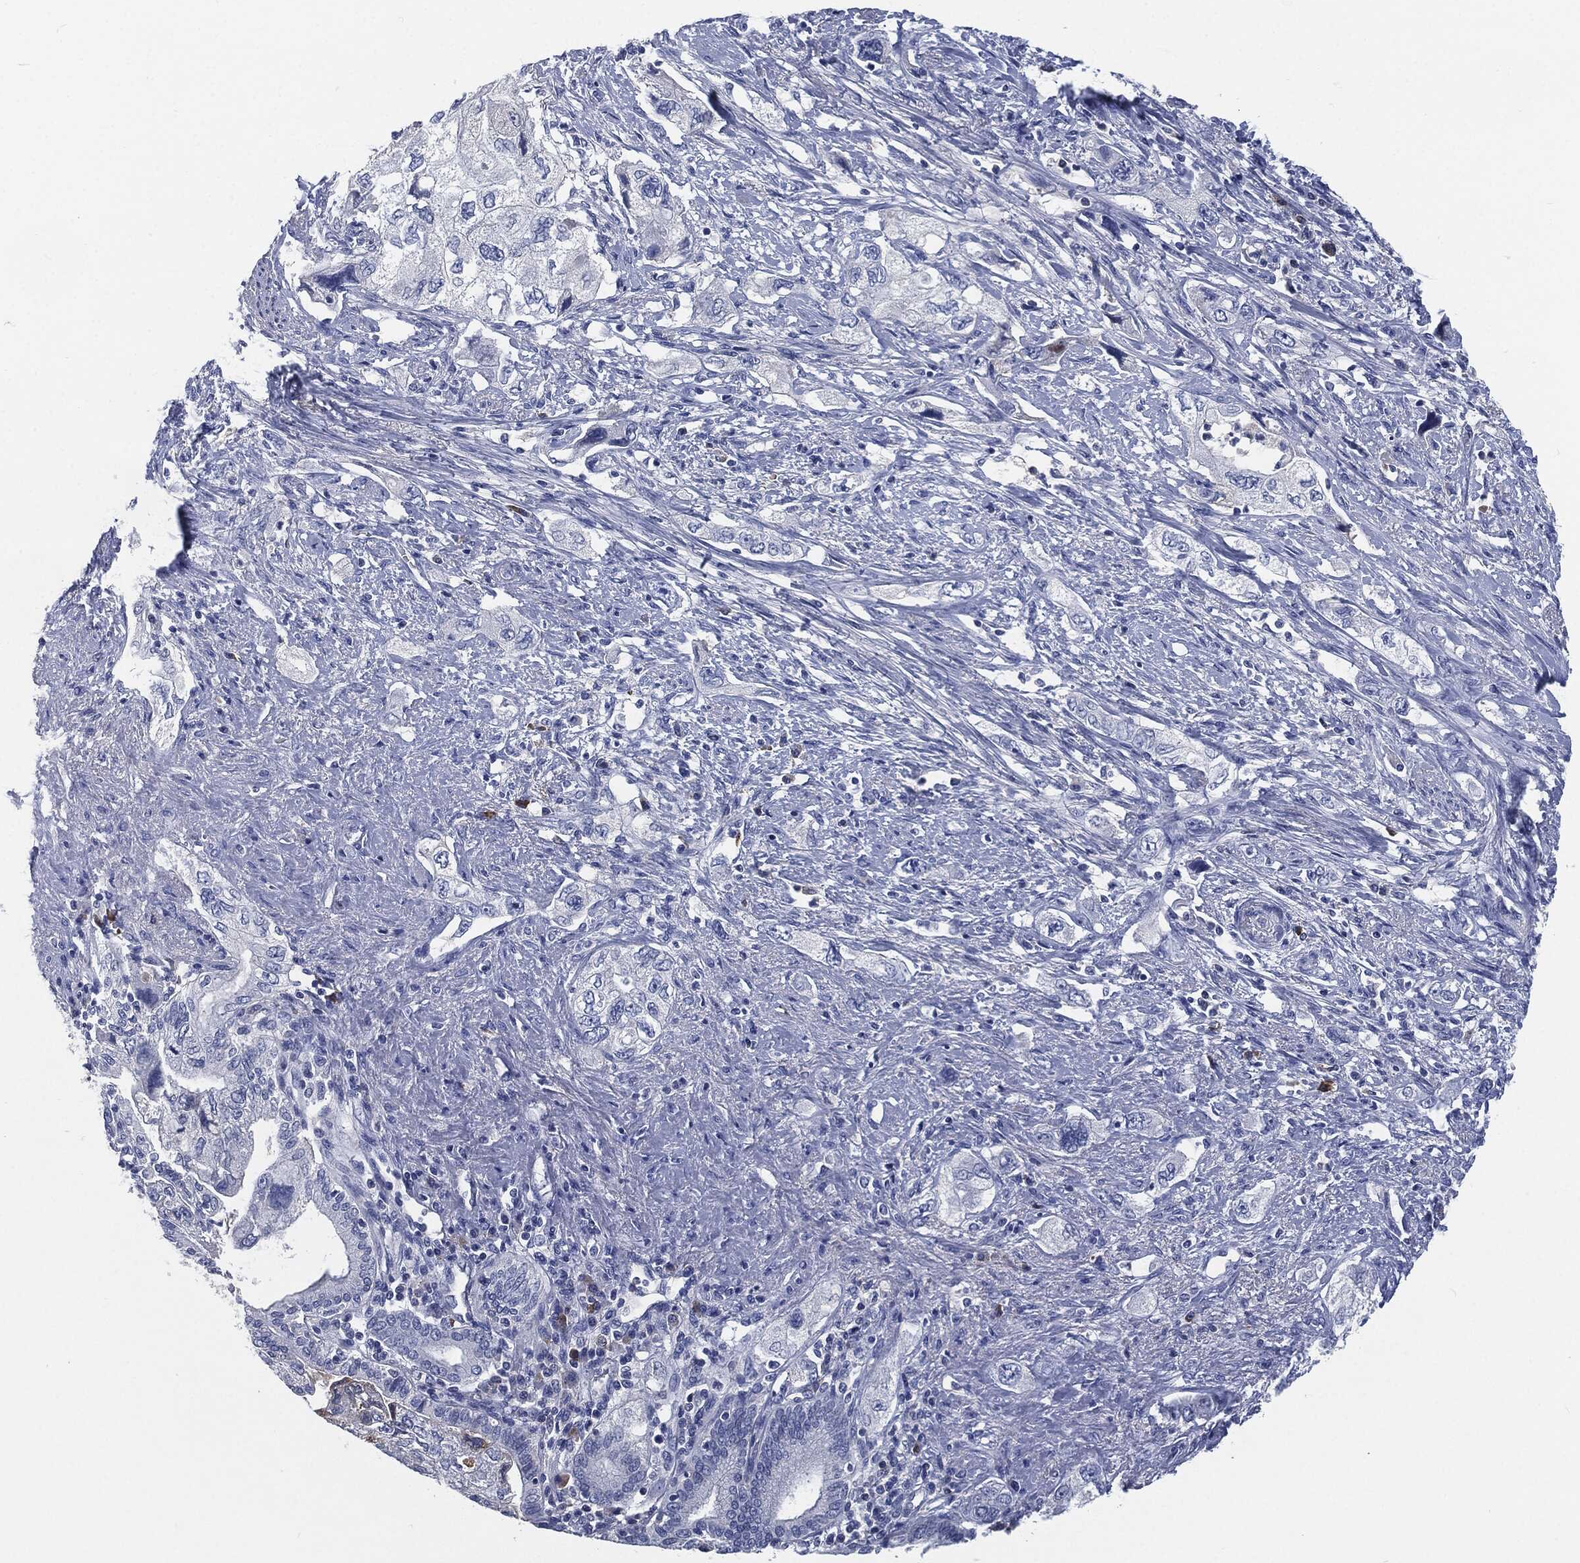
{"staining": {"intensity": "negative", "quantity": "none", "location": "none"}, "tissue": "pancreatic cancer", "cell_type": "Tumor cells", "image_type": "cancer", "snomed": [{"axis": "morphology", "description": "Adenocarcinoma, NOS"}, {"axis": "topography", "description": "Pancreas"}], "caption": "A high-resolution image shows immunohistochemistry staining of pancreatic cancer (adenocarcinoma), which shows no significant staining in tumor cells.", "gene": "CD27", "patient": {"sex": "female", "age": 73}}